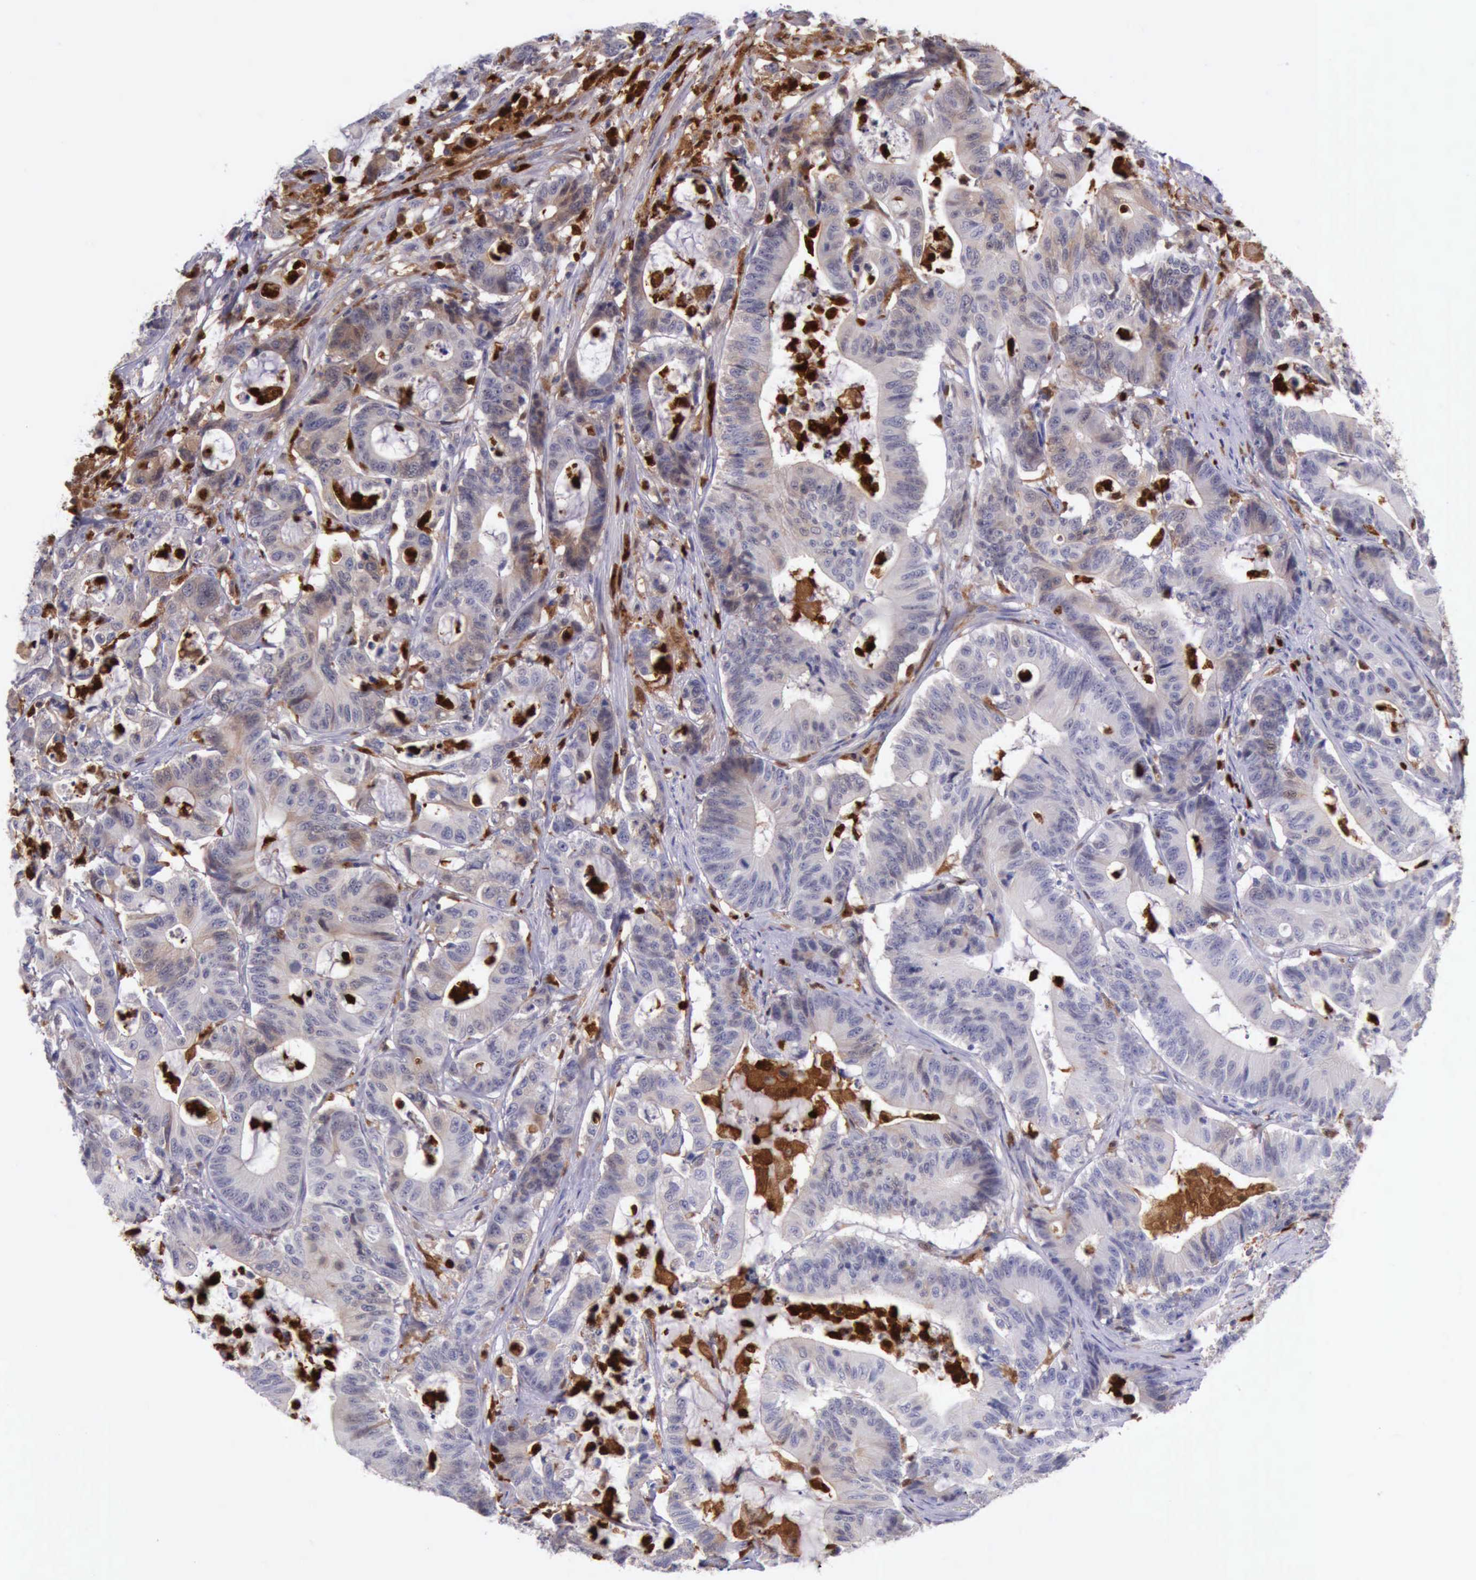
{"staining": {"intensity": "negative", "quantity": "none", "location": "none"}, "tissue": "colorectal cancer", "cell_type": "Tumor cells", "image_type": "cancer", "snomed": [{"axis": "morphology", "description": "Adenocarcinoma, NOS"}, {"axis": "topography", "description": "Colon"}], "caption": "There is no significant staining in tumor cells of adenocarcinoma (colorectal).", "gene": "CSTA", "patient": {"sex": "female", "age": 84}}